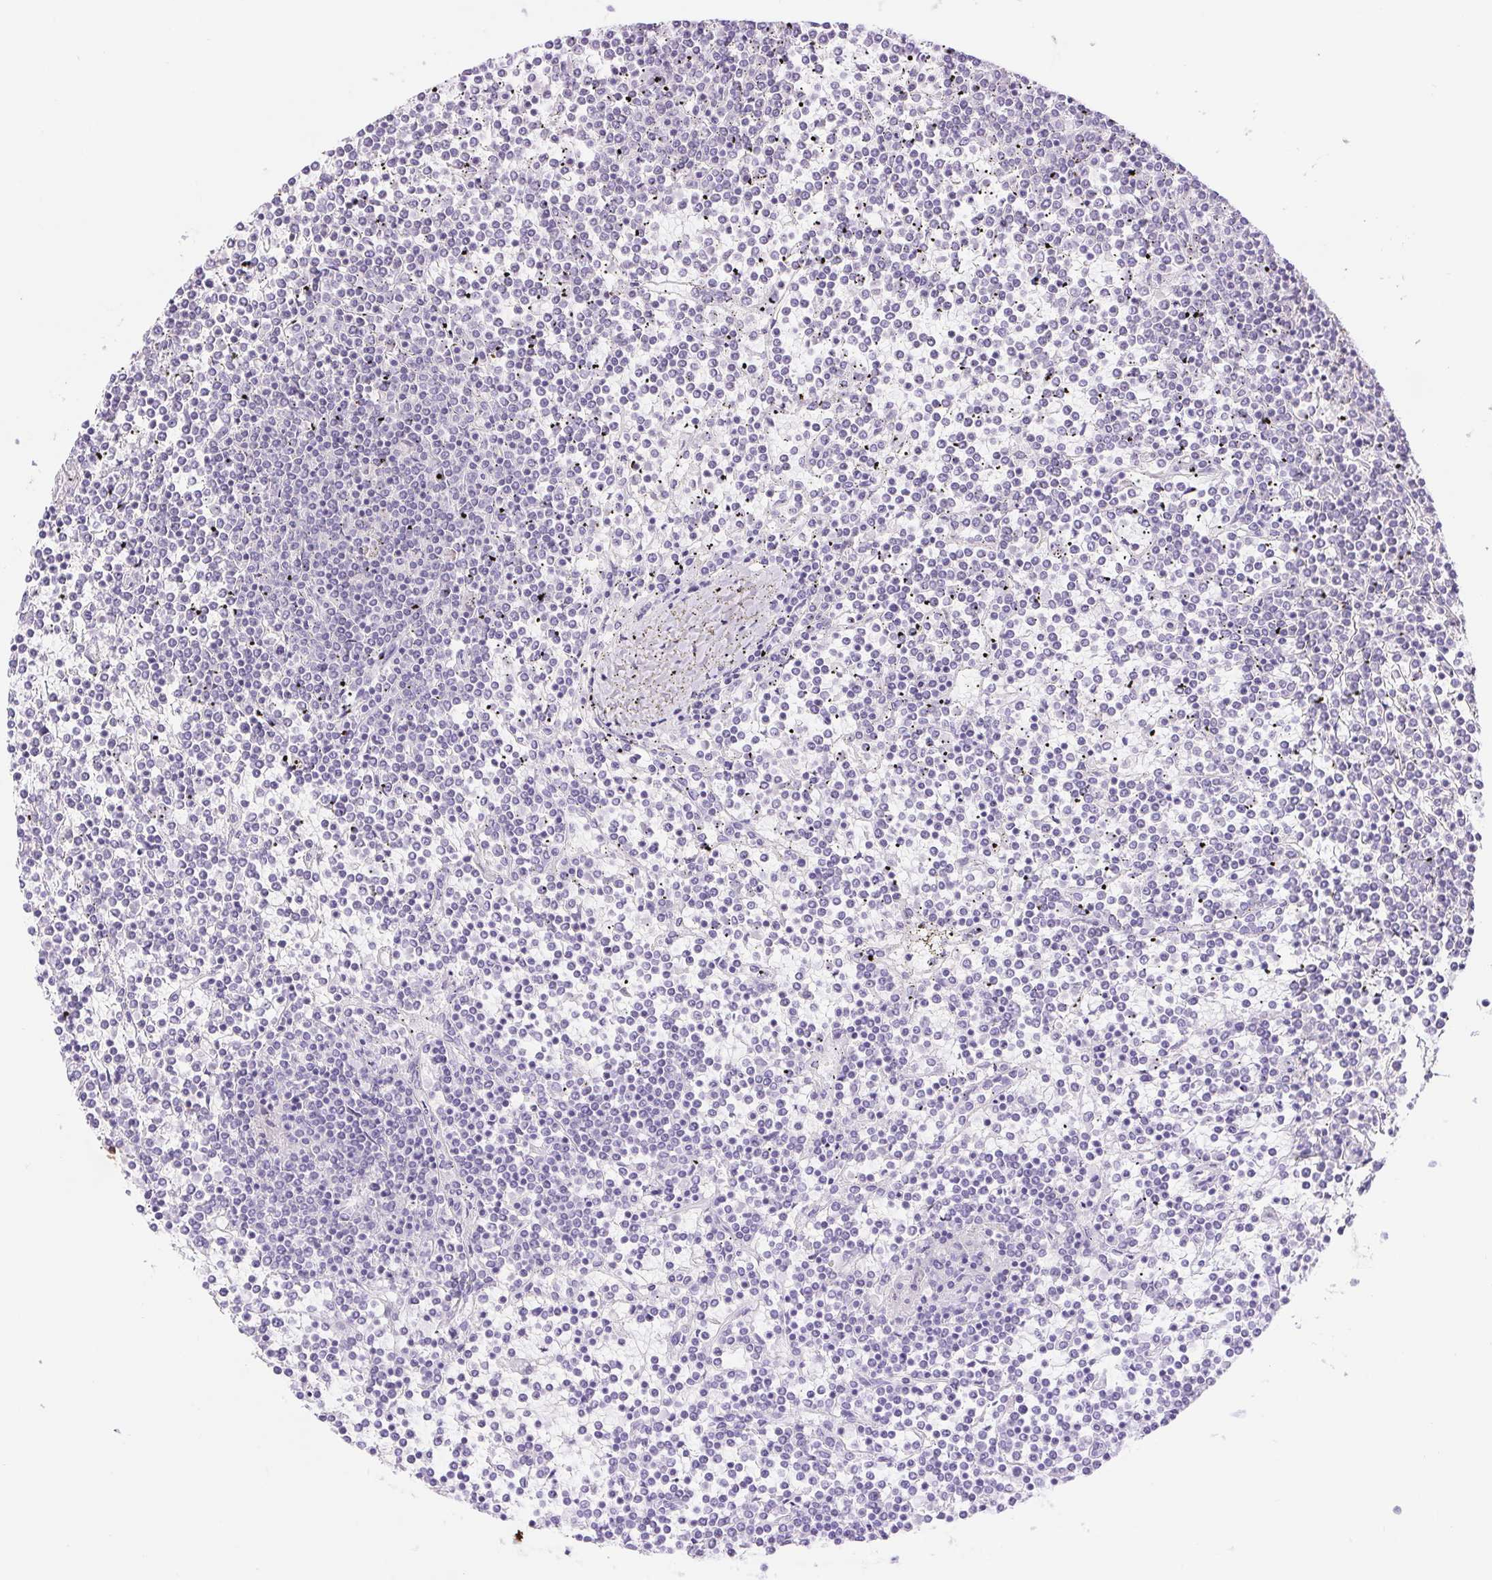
{"staining": {"intensity": "negative", "quantity": "none", "location": "none"}, "tissue": "lymphoma", "cell_type": "Tumor cells", "image_type": "cancer", "snomed": [{"axis": "morphology", "description": "Malignant lymphoma, non-Hodgkin's type, Low grade"}, {"axis": "topography", "description": "Spleen"}], "caption": "This is an immunohistochemistry (IHC) micrograph of human low-grade malignant lymphoma, non-Hodgkin's type. There is no expression in tumor cells.", "gene": "DDX17", "patient": {"sex": "female", "age": 19}}